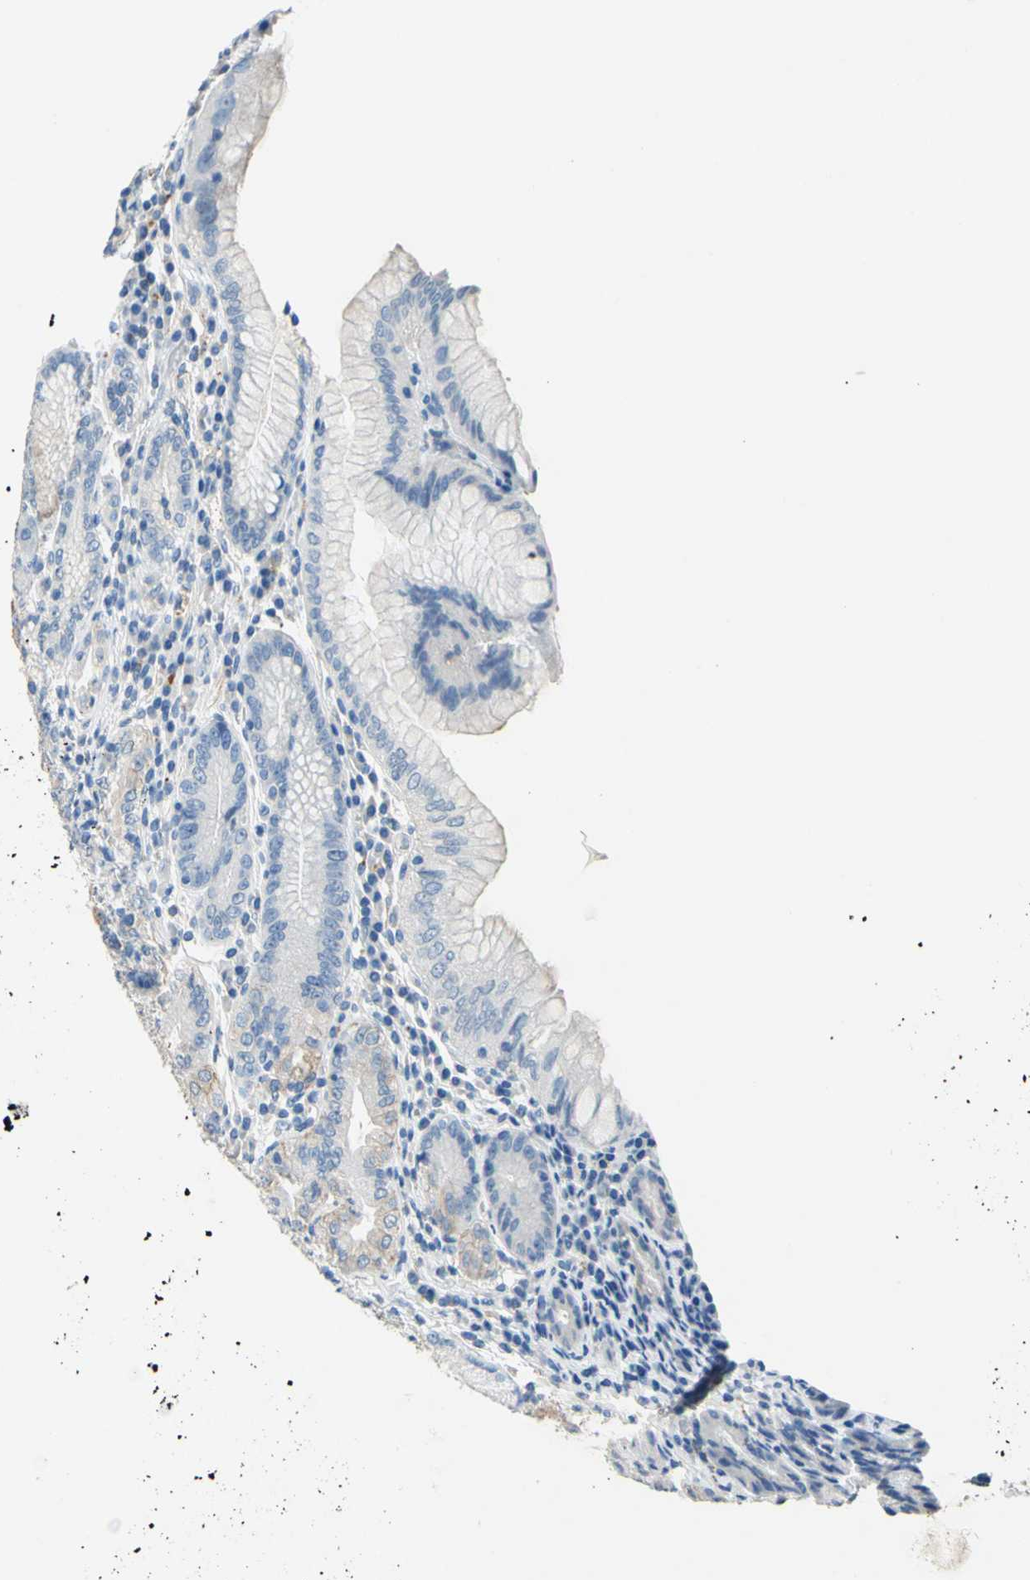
{"staining": {"intensity": "moderate", "quantity": "<25%", "location": "cytoplasmic/membranous"}, "tissue": "stomach", "cell_type": "Glandular cells", "image_type": "normal", "snomed": [{"axis": "morphology", "description": "Normal tissue, NOS"}, {"axis": "topography", "description": "Stomach, lower"}], "caption": "This is an image of immunohistochemistry (IHC) staining of normal stomach, which shows moderate expression in the cytoplasmic/membranous of glandular cells.", "gene": "CDH10", "patient": {"sex": "female", "age": 76}}